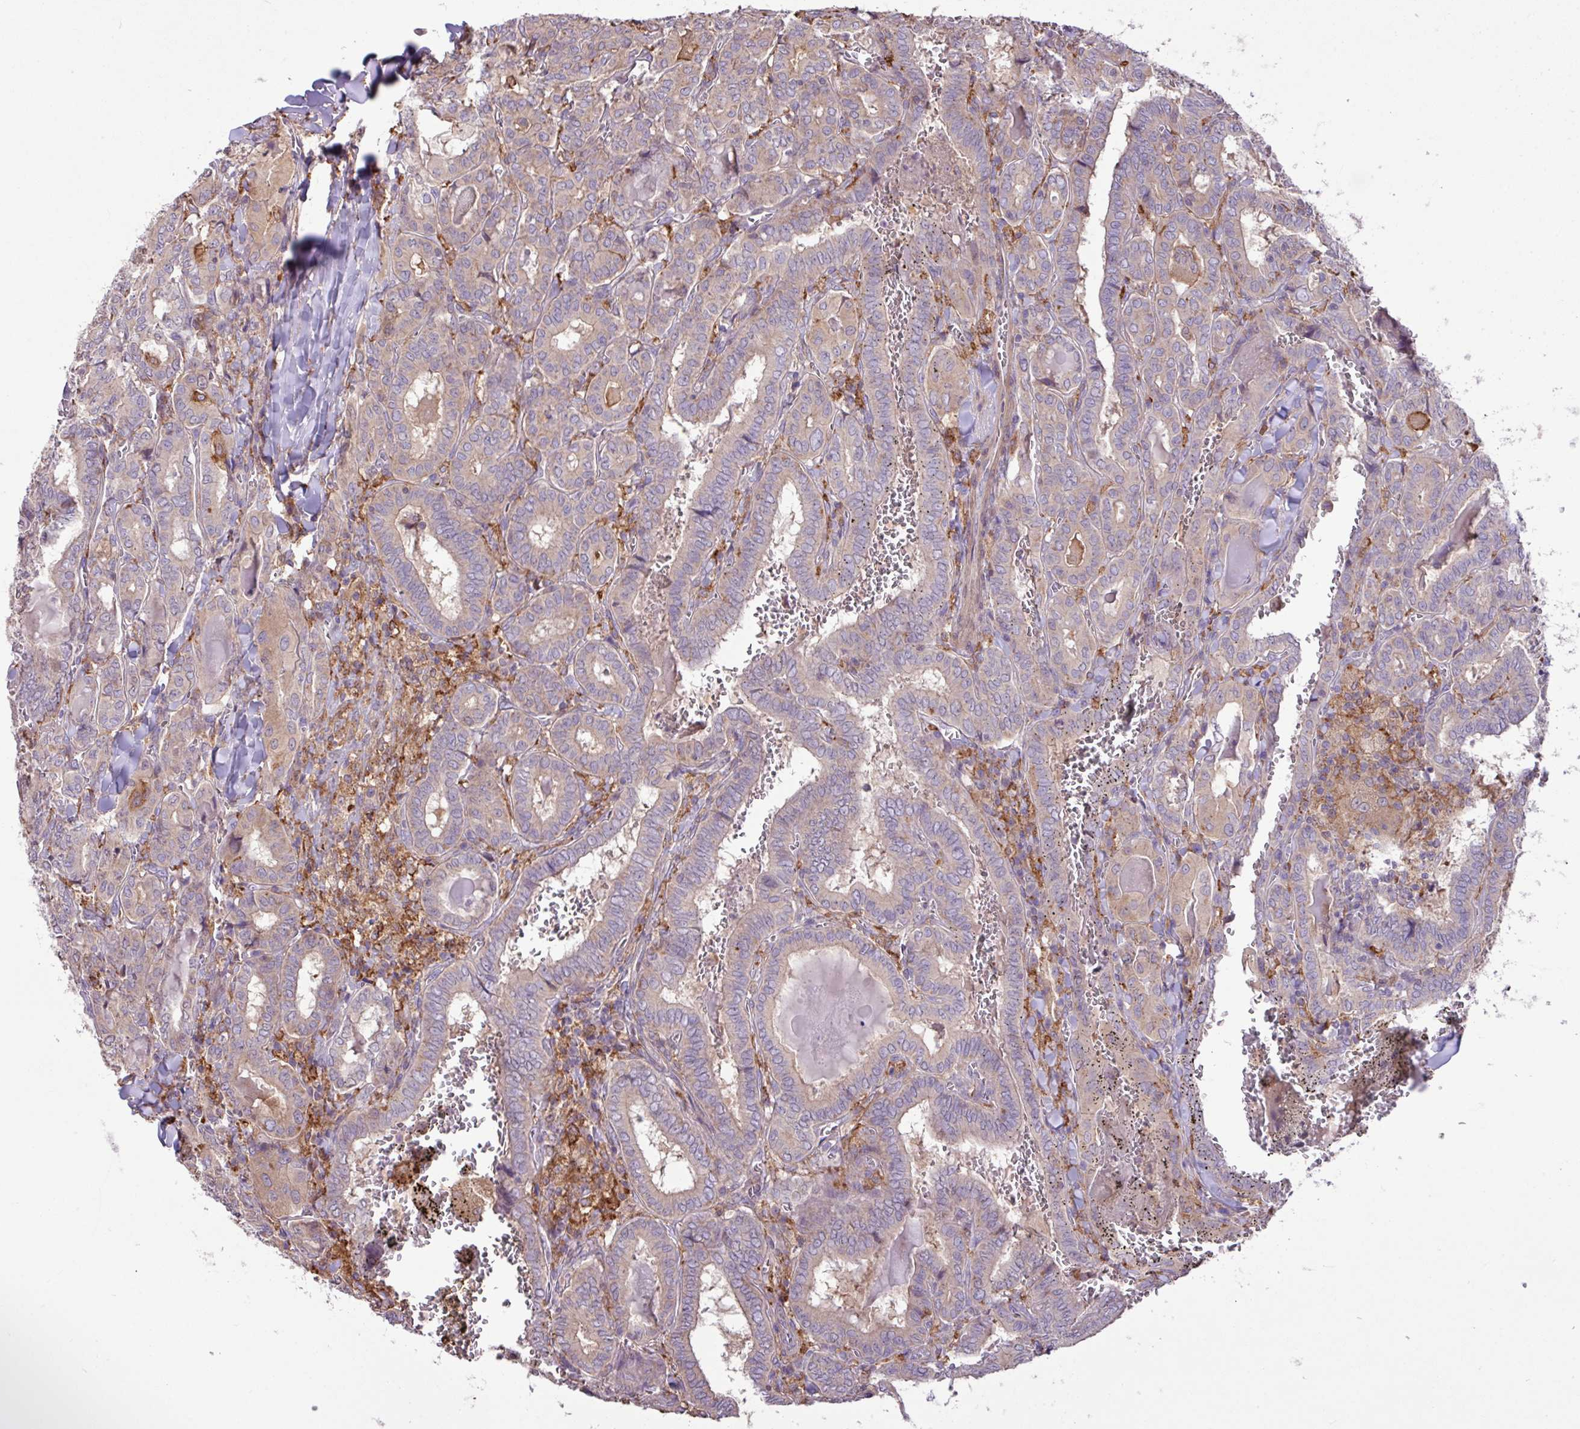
{"staining": {"intensity": "weak", "quantity": "25%-75%", "location": "cytoplasmic/membranous"}, "tissue": "thyroid cancer", "cell_type": "Tumor cells", "image_type": "cancer", "snomed": [{"axis": "morphology", "description": "Papillary adenocarcinoma, NOS"}, {"axis": "topography", "description": "Thyroid gland"}], "caption": "Brown immunohistochemical staining in thyroid papillary adenocarcinoma reveals weak cytoplasmic/membranous expression in about 25%-75% of tumor cells.", "gene": "ARHGEF25", "patient": {"sex": "female", "age": 72}}